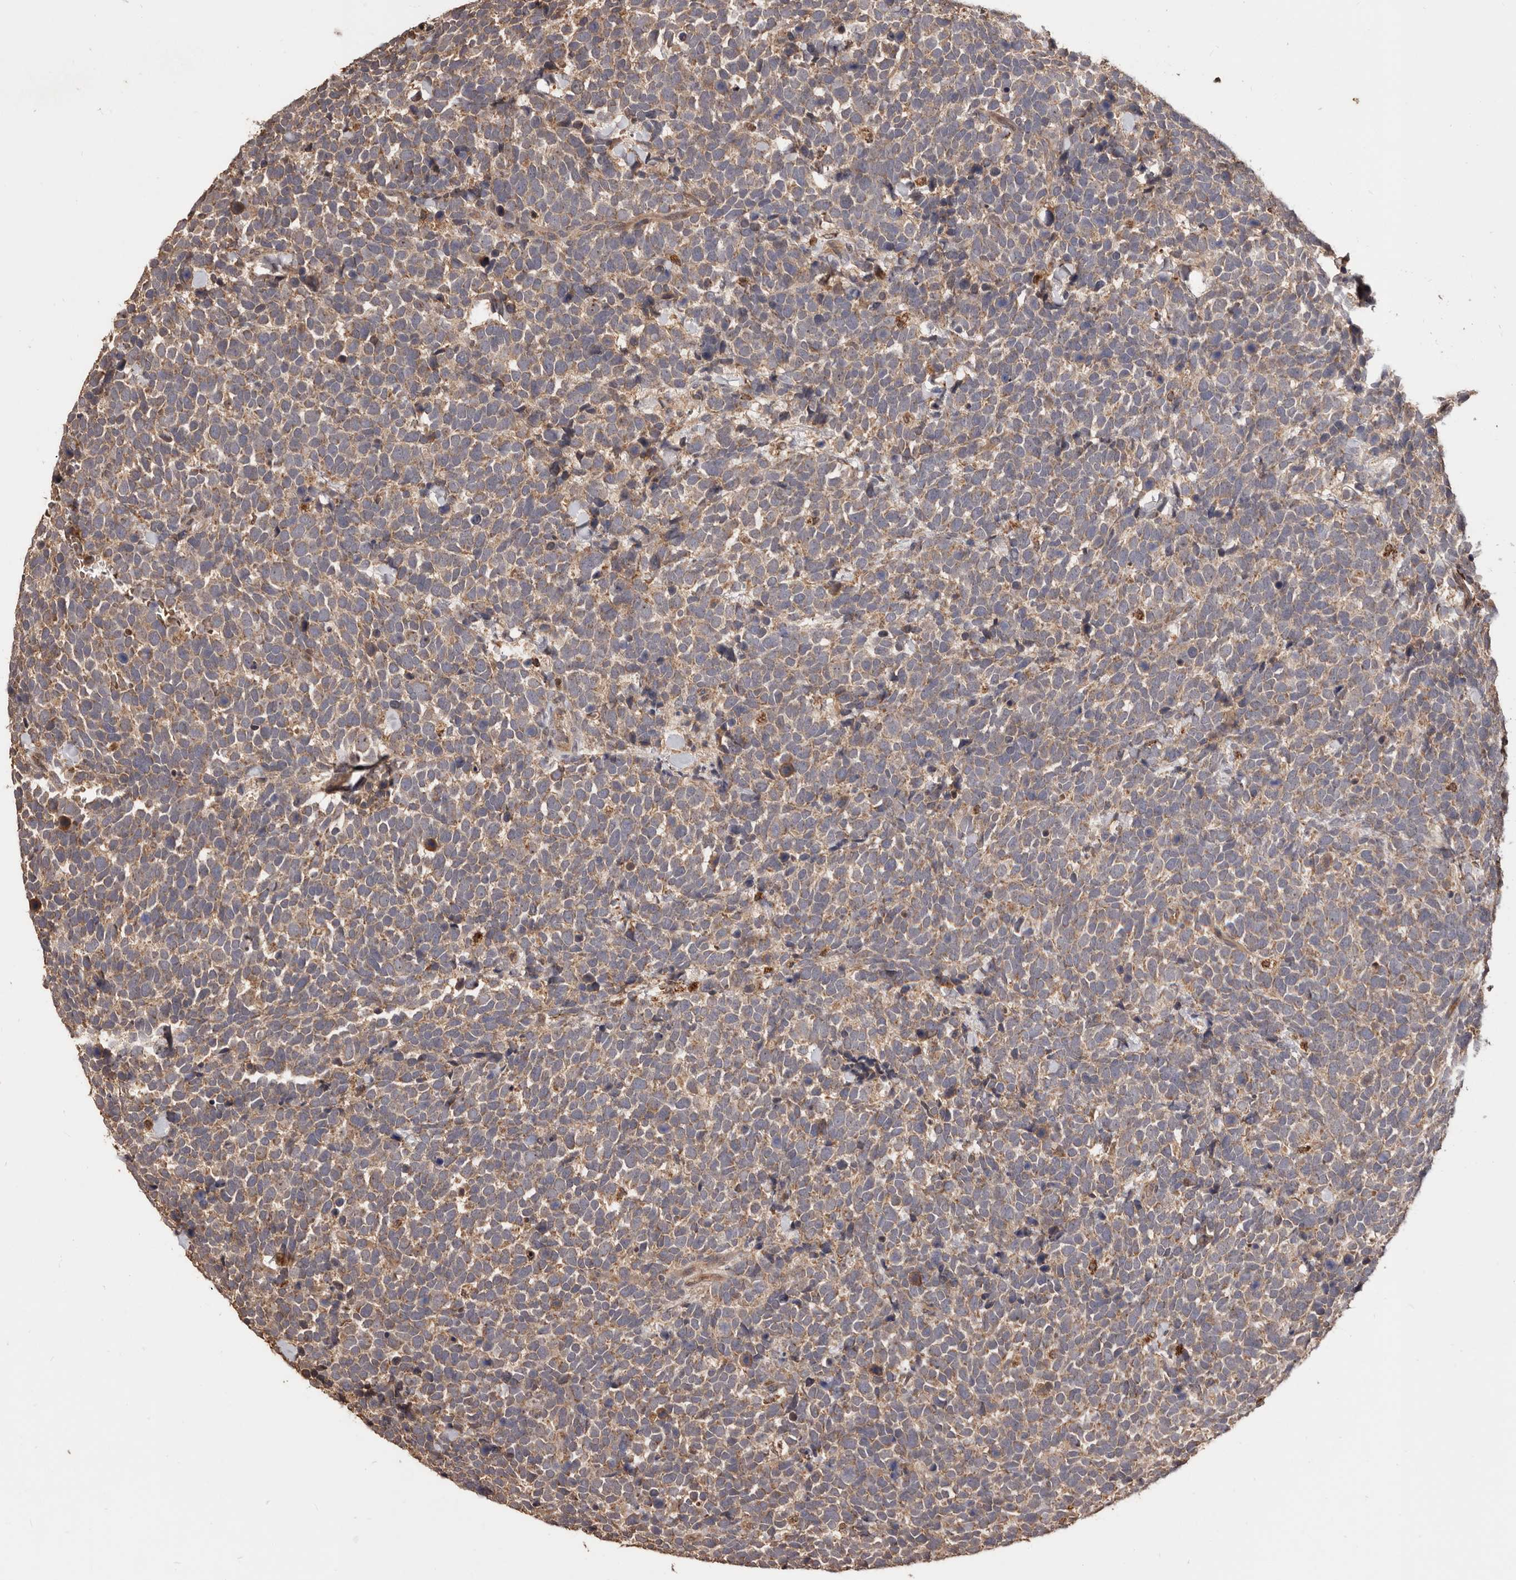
{"staining": {"intensity": "moderate", "quantity": ">75%", "location": "cytoplasmic/membranous"}, "tissue": "urothelial cancer", "cell_type": "Tumor cells", "image_type": "cancer", "snomed": [{"axis": "morphology", "description": "Urothelial carcinoma, High grade"}, {"axis": "topography", "description": "Urinary bladder"}], "caption": "High-power microscopy captured an IHC micrograph of urothelial cancer, revealing moderate cytoplasmic/membranous expression in about >75% of tumor cells. The protein of interest is shown in brown color, while the nuclei are stained blue.", "gene": "AKAP7", "patient": {"sex": "female", "age": 82}}